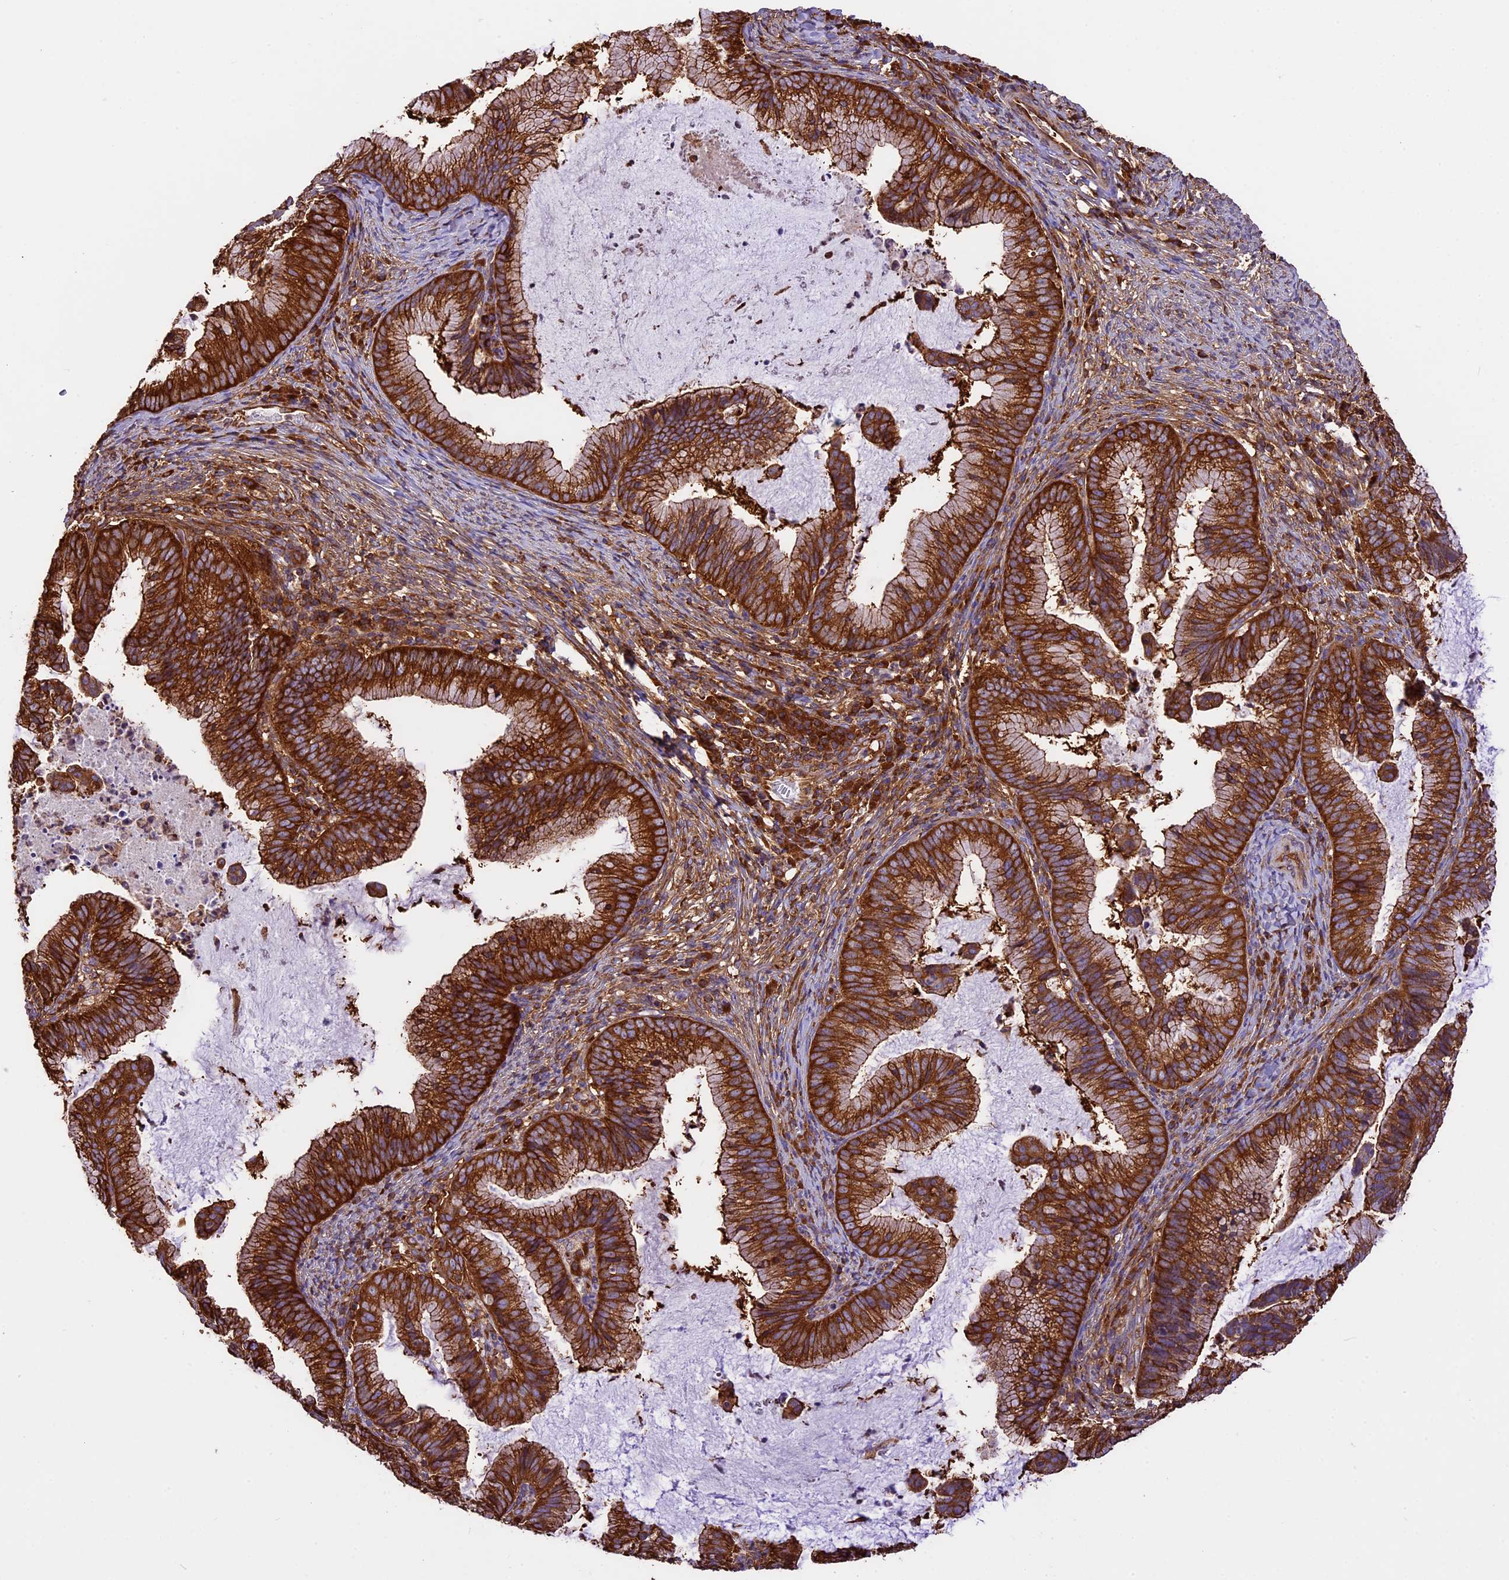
{"staining": {"intensity": "strong", "quantity": ">75%", "location": "cytoplasmic/membranous"}, "tissue": "cervical cancer", "cell_type": "Tumor cells", "image_type": "cancer", "snomed": [{"axis": "morphology", "description": "Adenocarcinoma, NOS"}, {"axis": "topography", "description": "Cervix"}], "caption": "Protein expression by IHC reveals strong cytoplasmic/membranous expression in about >75% of tumor cells in cervical cancer. (DAB IHC, brown staining for protein, blue staining for nuclei).", "gene": "KARS1", "patient": {"sex": "female", "age": 36}}